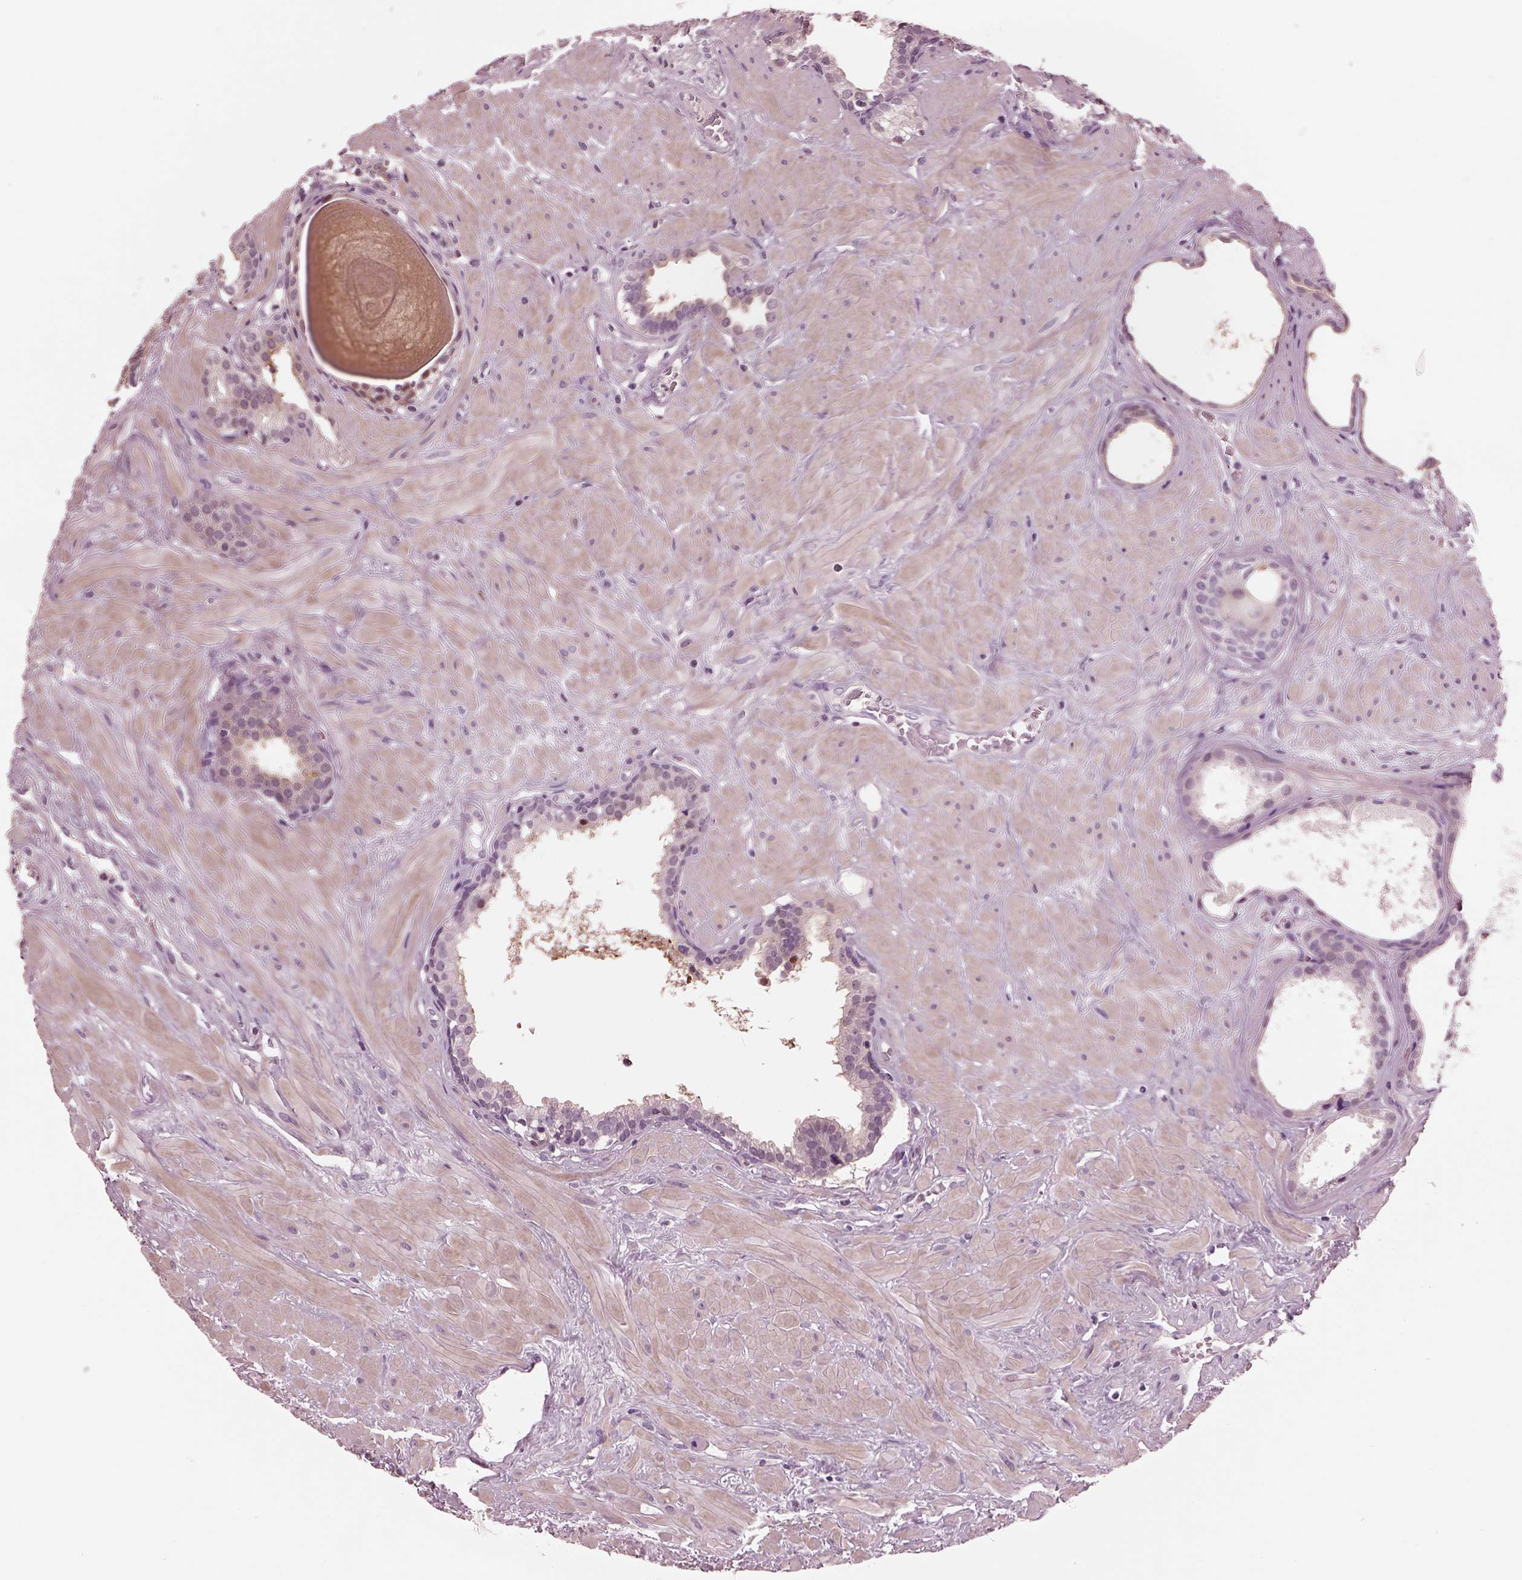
{"staining": {"intensity": "negative", "quantity": "none", "location": "none"}, "tissue": "prostate", "cell_type": "Glandular cells", "image_type": "normal", "snomed": [{"axis": "morphology", "description": "Normal tissue, NOS"}, {"axis": "topography", "description": "Prostate"}], "caption": "Protein analysis of normal prostate shows no significant expression in glandular cells. Brightfield microscopy of immunohistochemistry stained with DAB (brown) and hematoxylin (blue), captured at high magnification.", "gene": "BFSP1", "patient": {"sex": "male", "age": 48}}